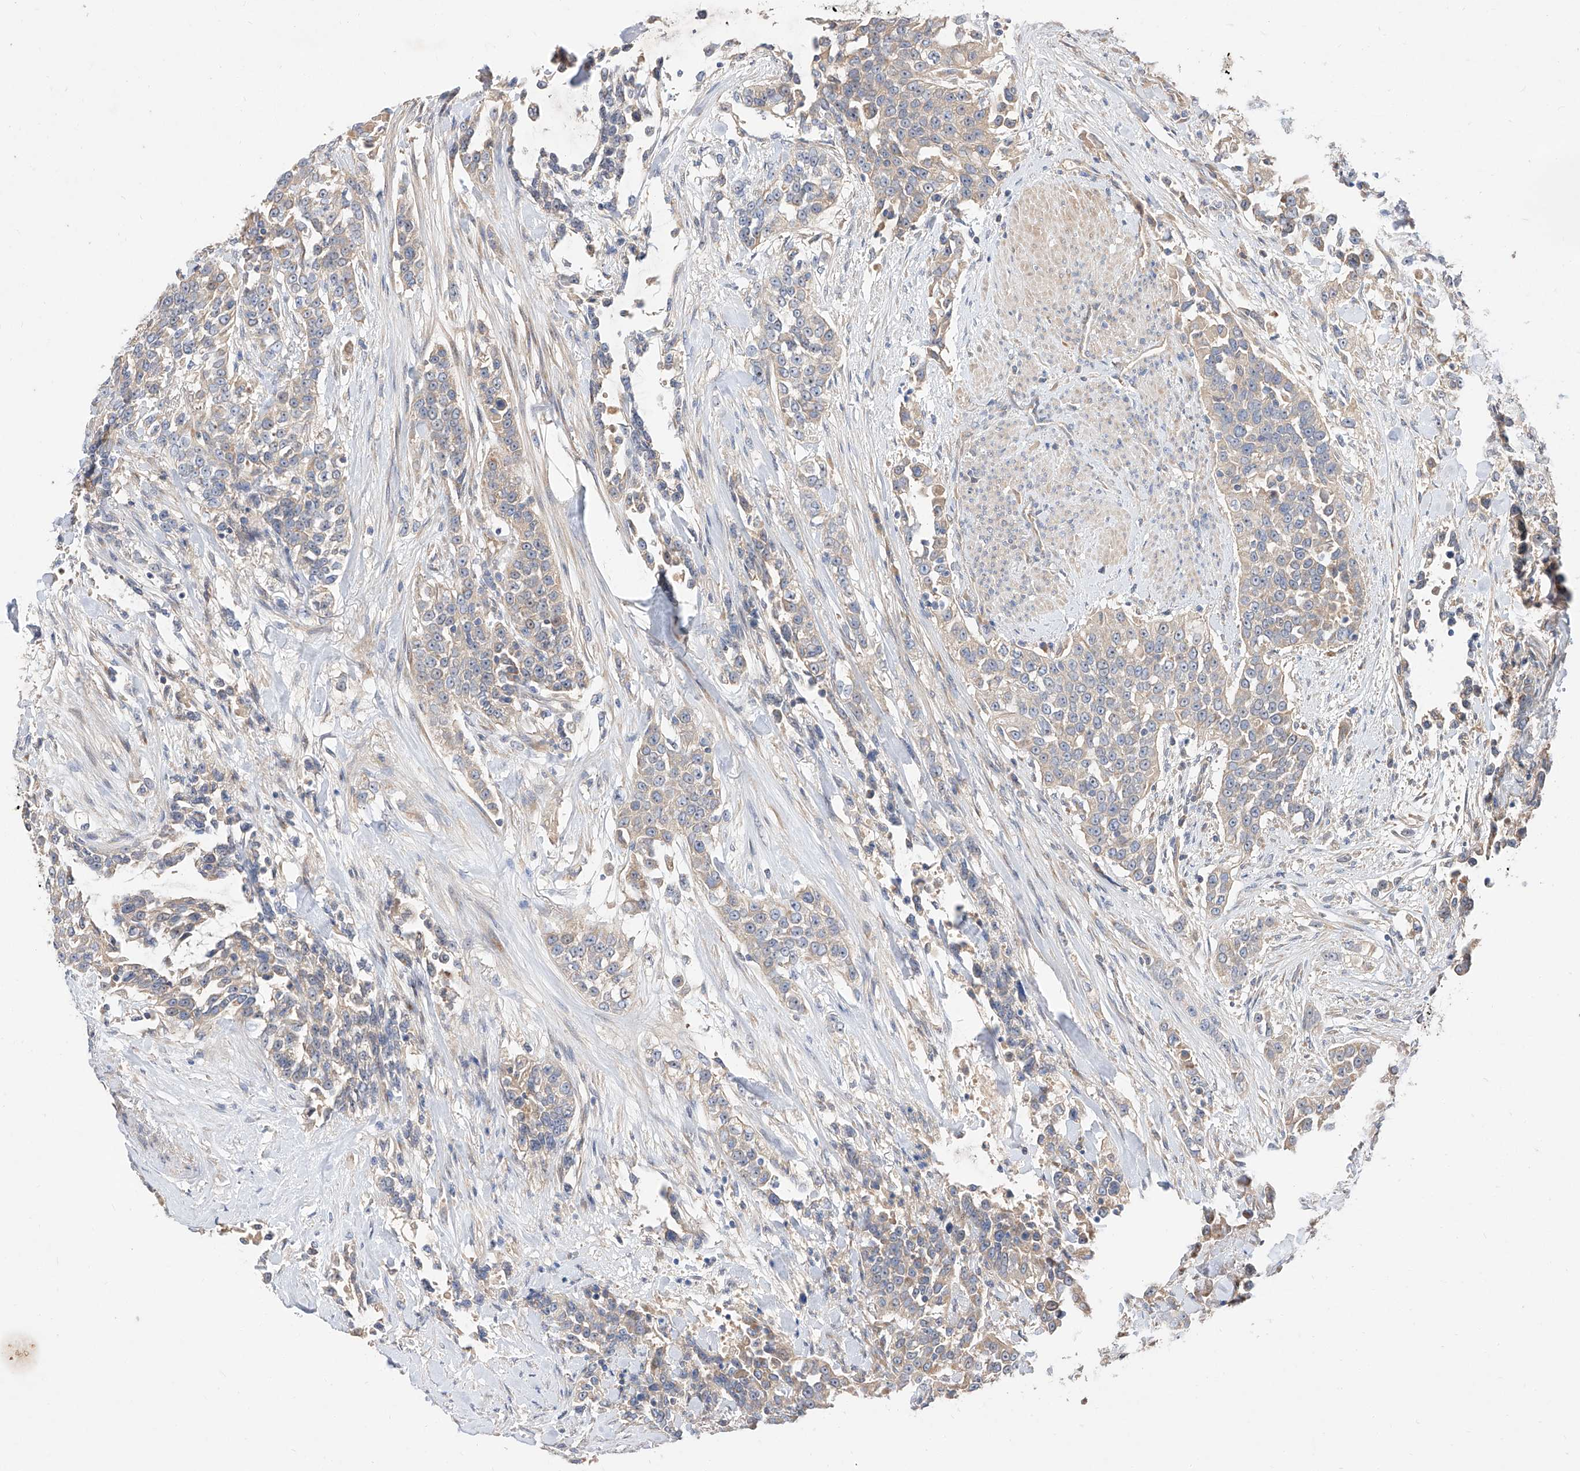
{"staining": {"intensity": "weak", "quantity": "<25%", "location": "cytoplasmic/membranous"}, "tissue": "urothelial cancer", "cell_type": "Tumor cells", "image_type": "cancer", "snomed": [{"axis": "morphology", "description": "Urothelial carcinoma, High grade"}, {"axis": "topography", "description": "Urinary bladder"}], "caption": "A high-resolution image shows IHC staining of high-grade urothelial carcinoma, which reveals no significant staining in tumor cells. (DAB (3,3'-diaminobenzidine) IHC with hematoxylin counter stain).", "gene": "DIRAS3", "patient": {"sex": "female", "age": 80}}